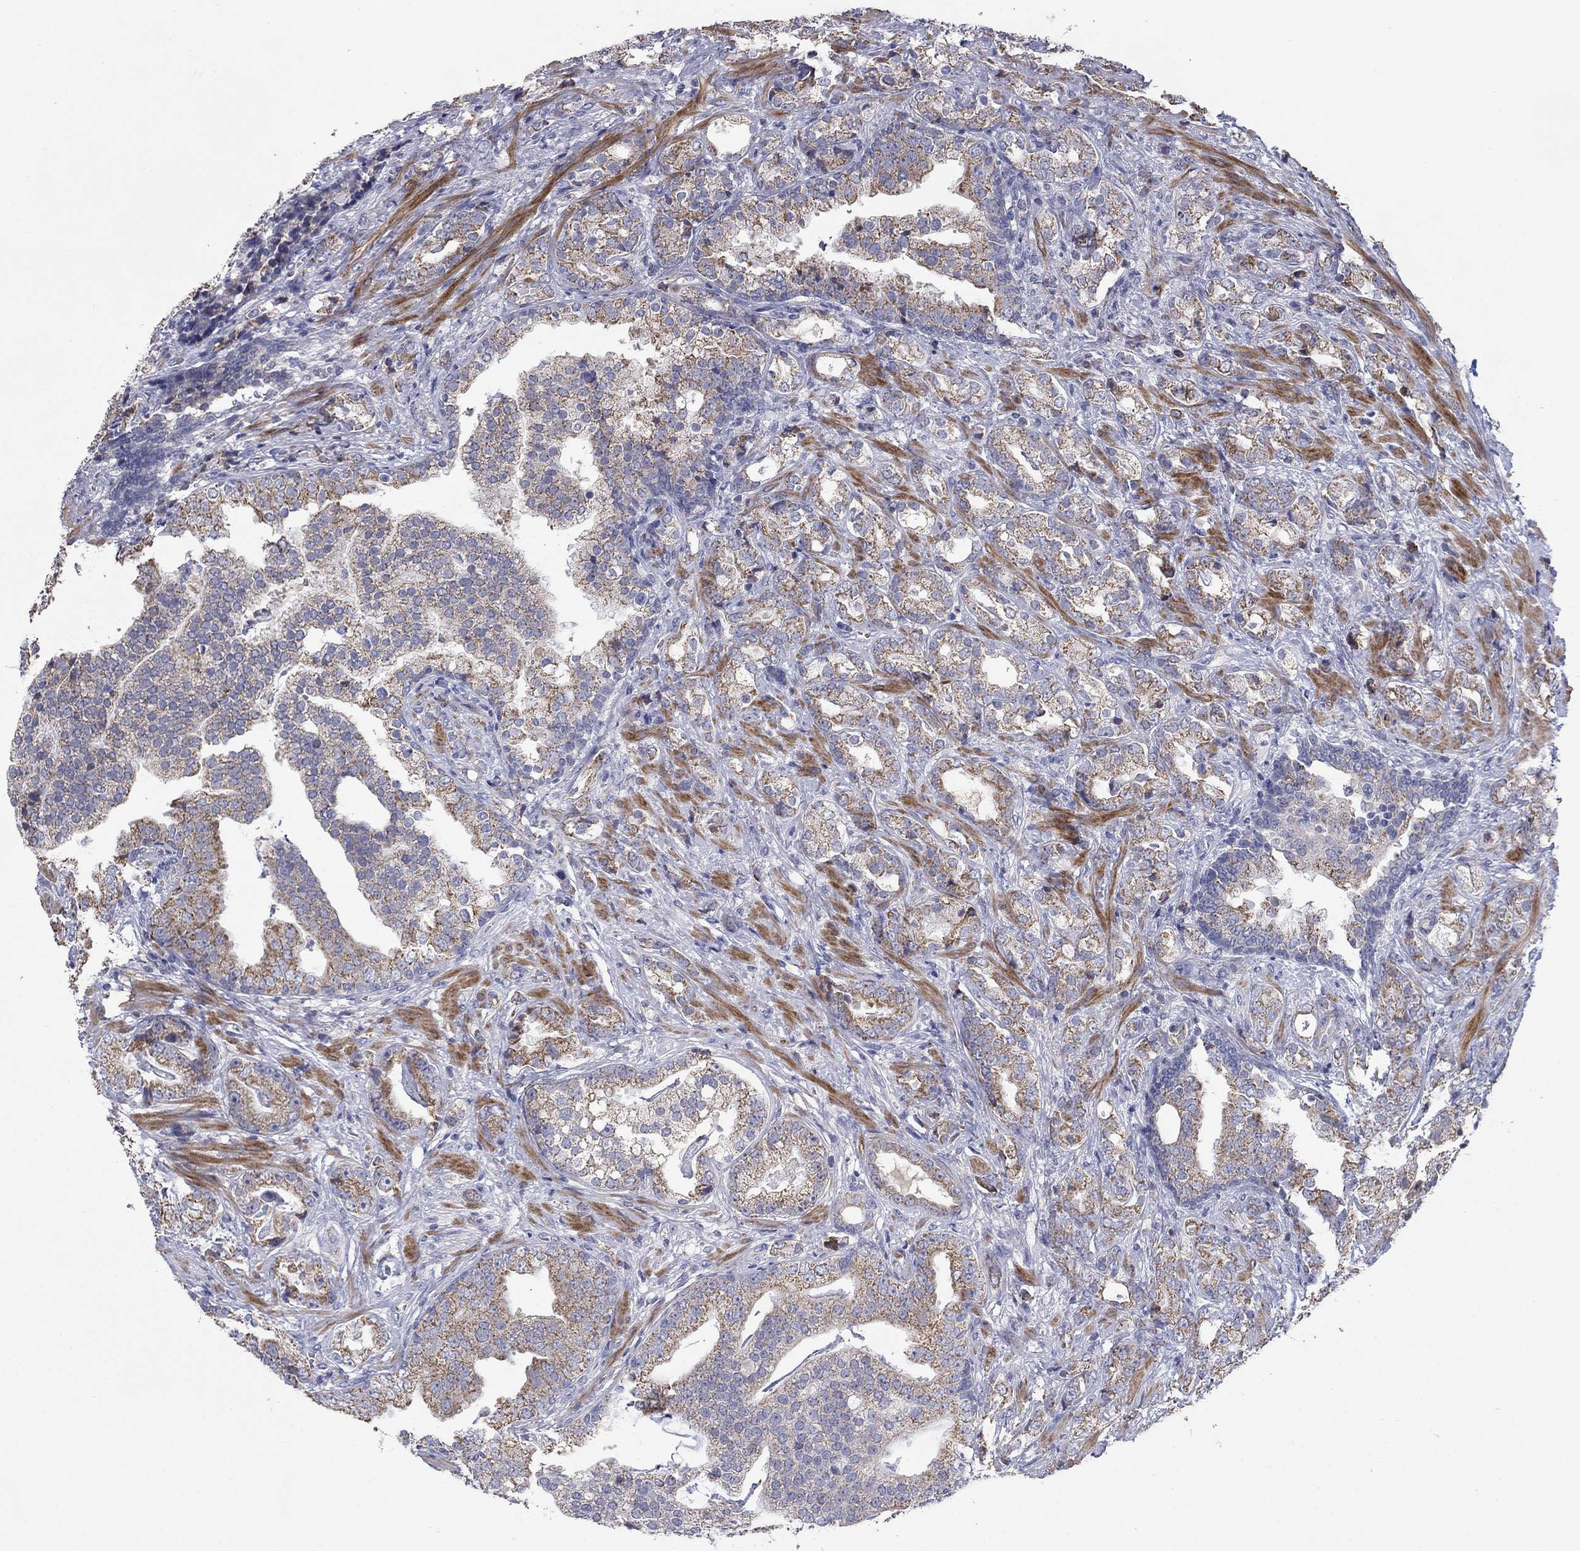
{"staining": {"intensity": "moderate", "quantity": "25%-75%", "location": "cytoplasmic/membranous"}, "tissue": "prostate cancer", "cell_type": "Tumor cells", "image_type": "cancer", "snomed": [{"axis": "morphology", "description": "Adenocarcinoma, NOS"}, {"axis": "topography", "description": "Prostate"}], "caption": "DAB immunohistochemical staining of adenocarcinoma (prostate) demonstrates moderate cytoplasmic/membranous protein positivity in approximately 25%-75% of tumor cells. Ihc stains the protein of interest in brown and the nuclei are stained blue.", "gene": "FRK", "patient": {"sex": "male", "age": 57}}